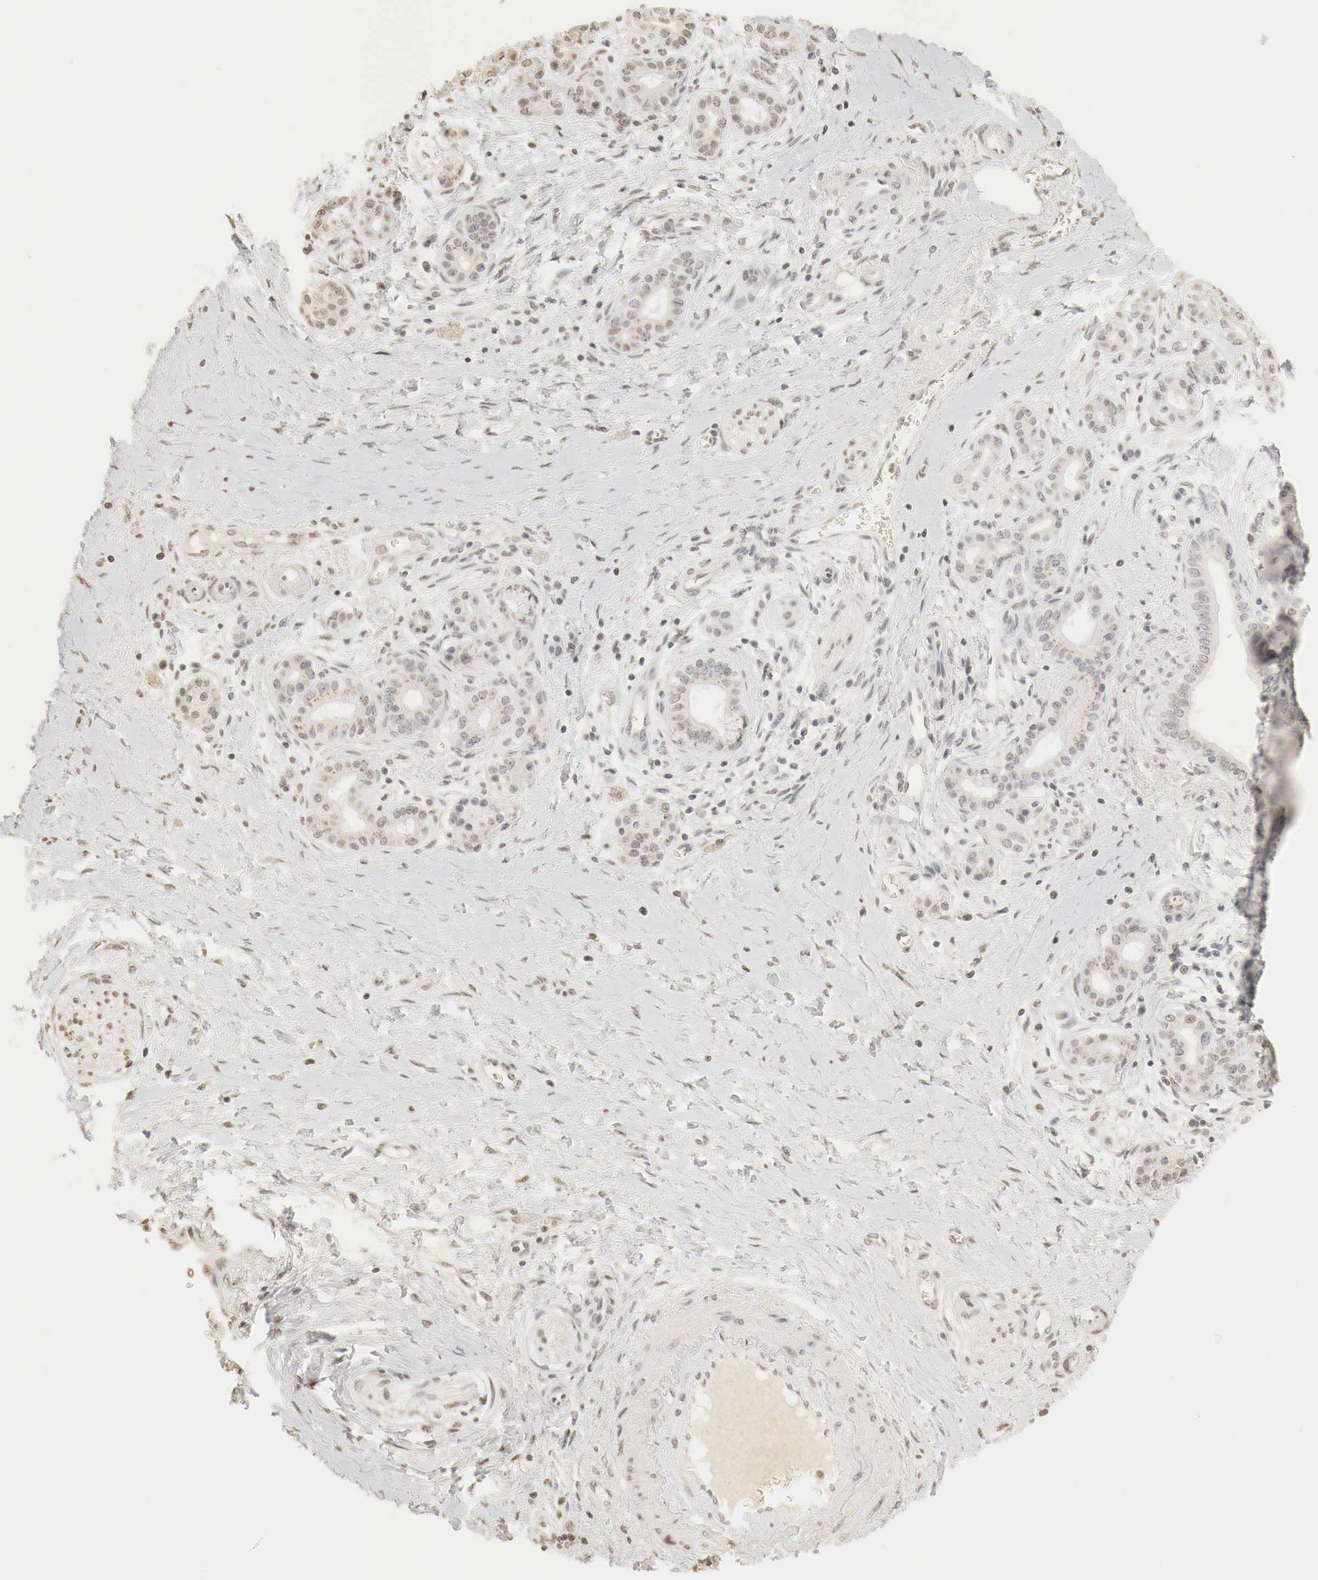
{"staining": {"intensity": "weak", "quantity": "<25%", "location": "cytoplasmic/membranous,nuclear"}, "tissue": "pancreatic cancer", "cell_type": "Tumor cells", "image_type": "cancer", "snomed": [{"axis": "morphology", "description": "Adenocarcinoma, NOS"}, {"axis": "topography", "description": "Pancreas"}], "caption": "High power microscopy image of an immunohistochemistry micrograph of pancreatic adenocarcinoma, revealing no significant positivity in tumor cells.", "gene": "ERBB4", "patient": {"sex": "female", "age": 66}}